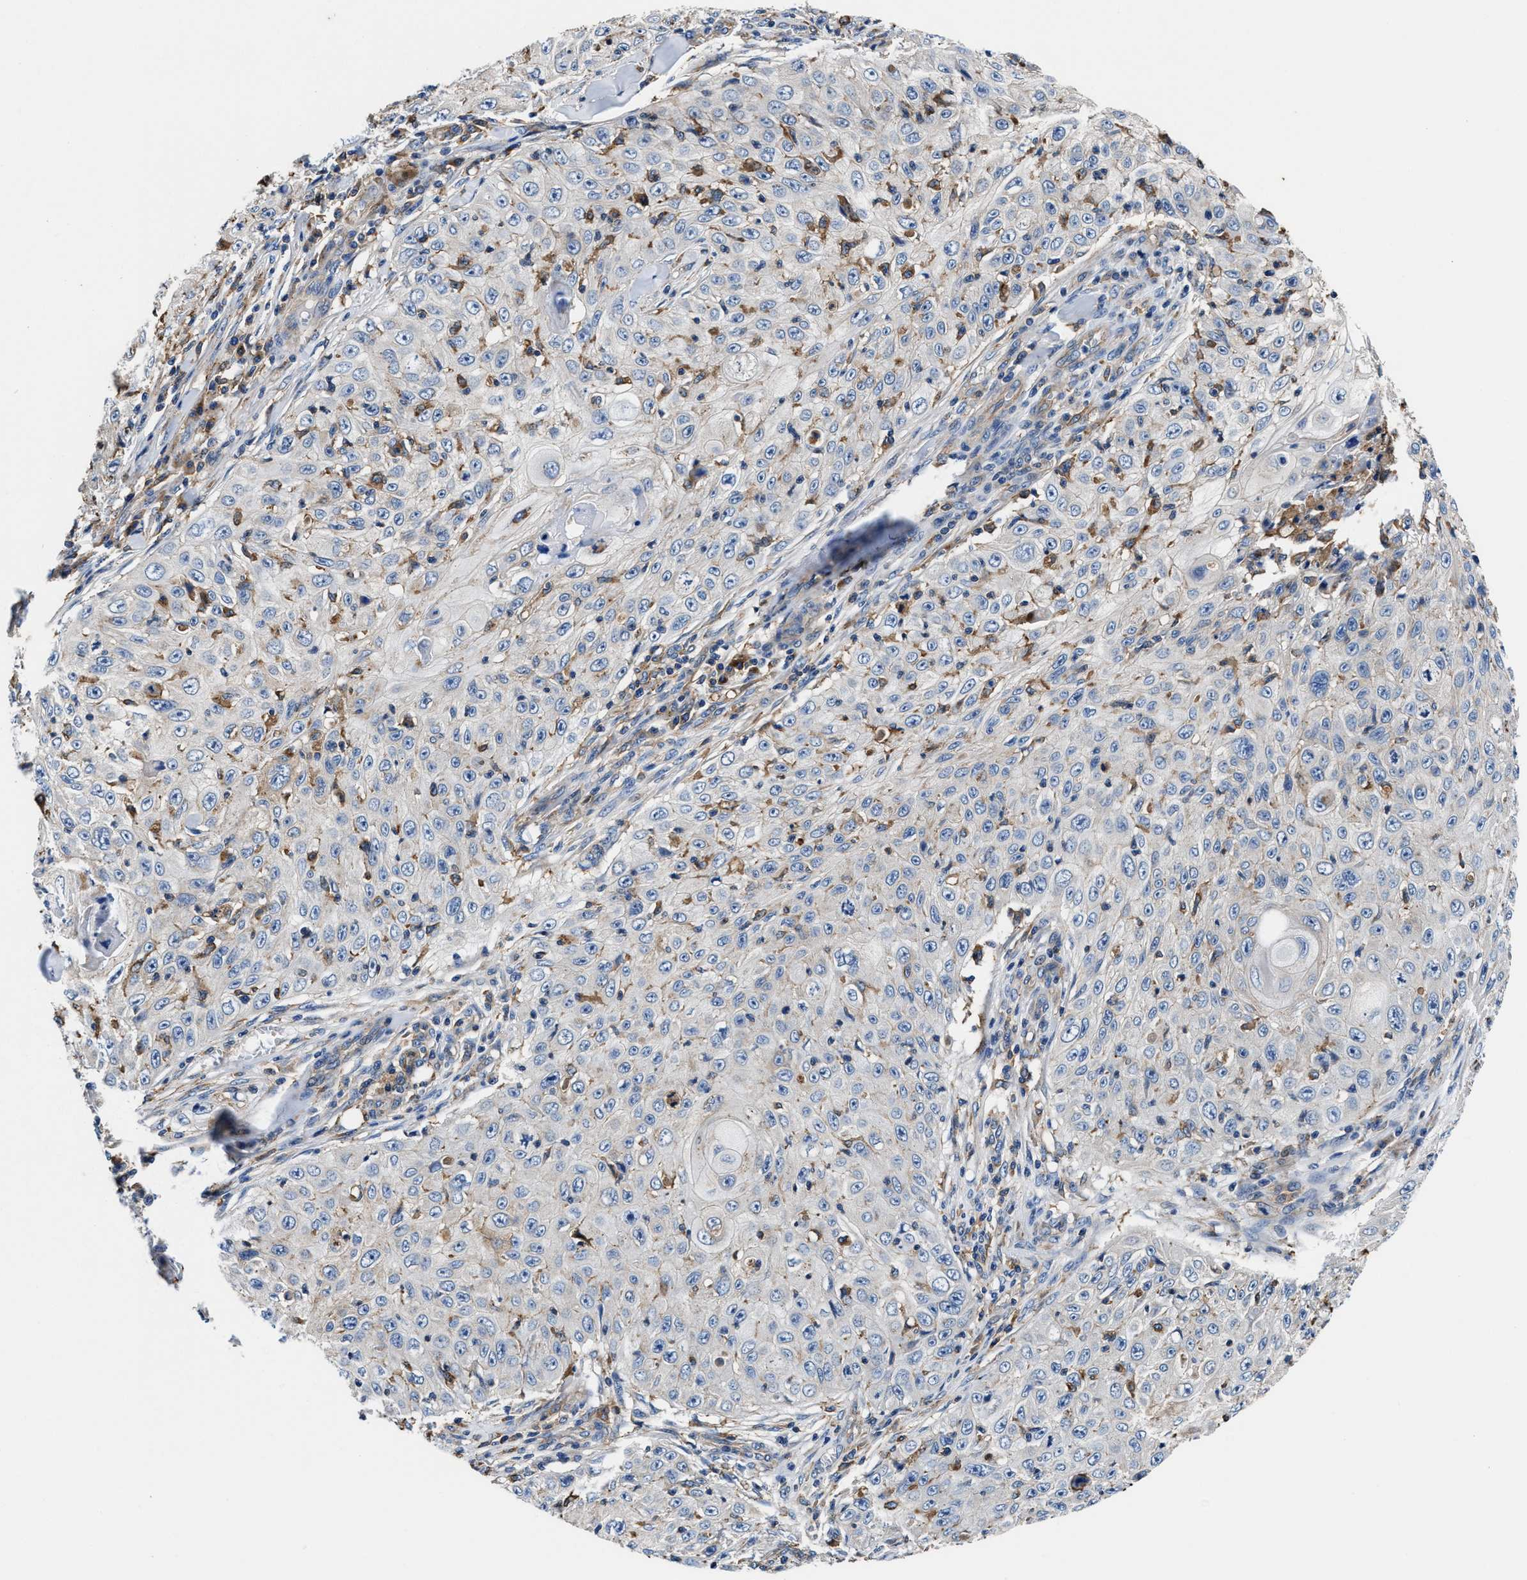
{"staining": {"intensity": "negative", "quantity": "none", "location": "none"}, "tissue": "skin cancer", "cell_type": "Tumor cells", "image_type": "cancer", "snomed": [{"axis": "morphology", "description": "Squamous cell carcinoma, NOS"}, {"axis": "topography", "description": "Skin"}], "caption": "A high-resolution image shows immunohistochemistry staining of squamous cell carcinoma (skin), which shows no significant expression in tumor cells.", "gene": "PPP1R9B", "patient": {"sex": "male", "age": 86}}